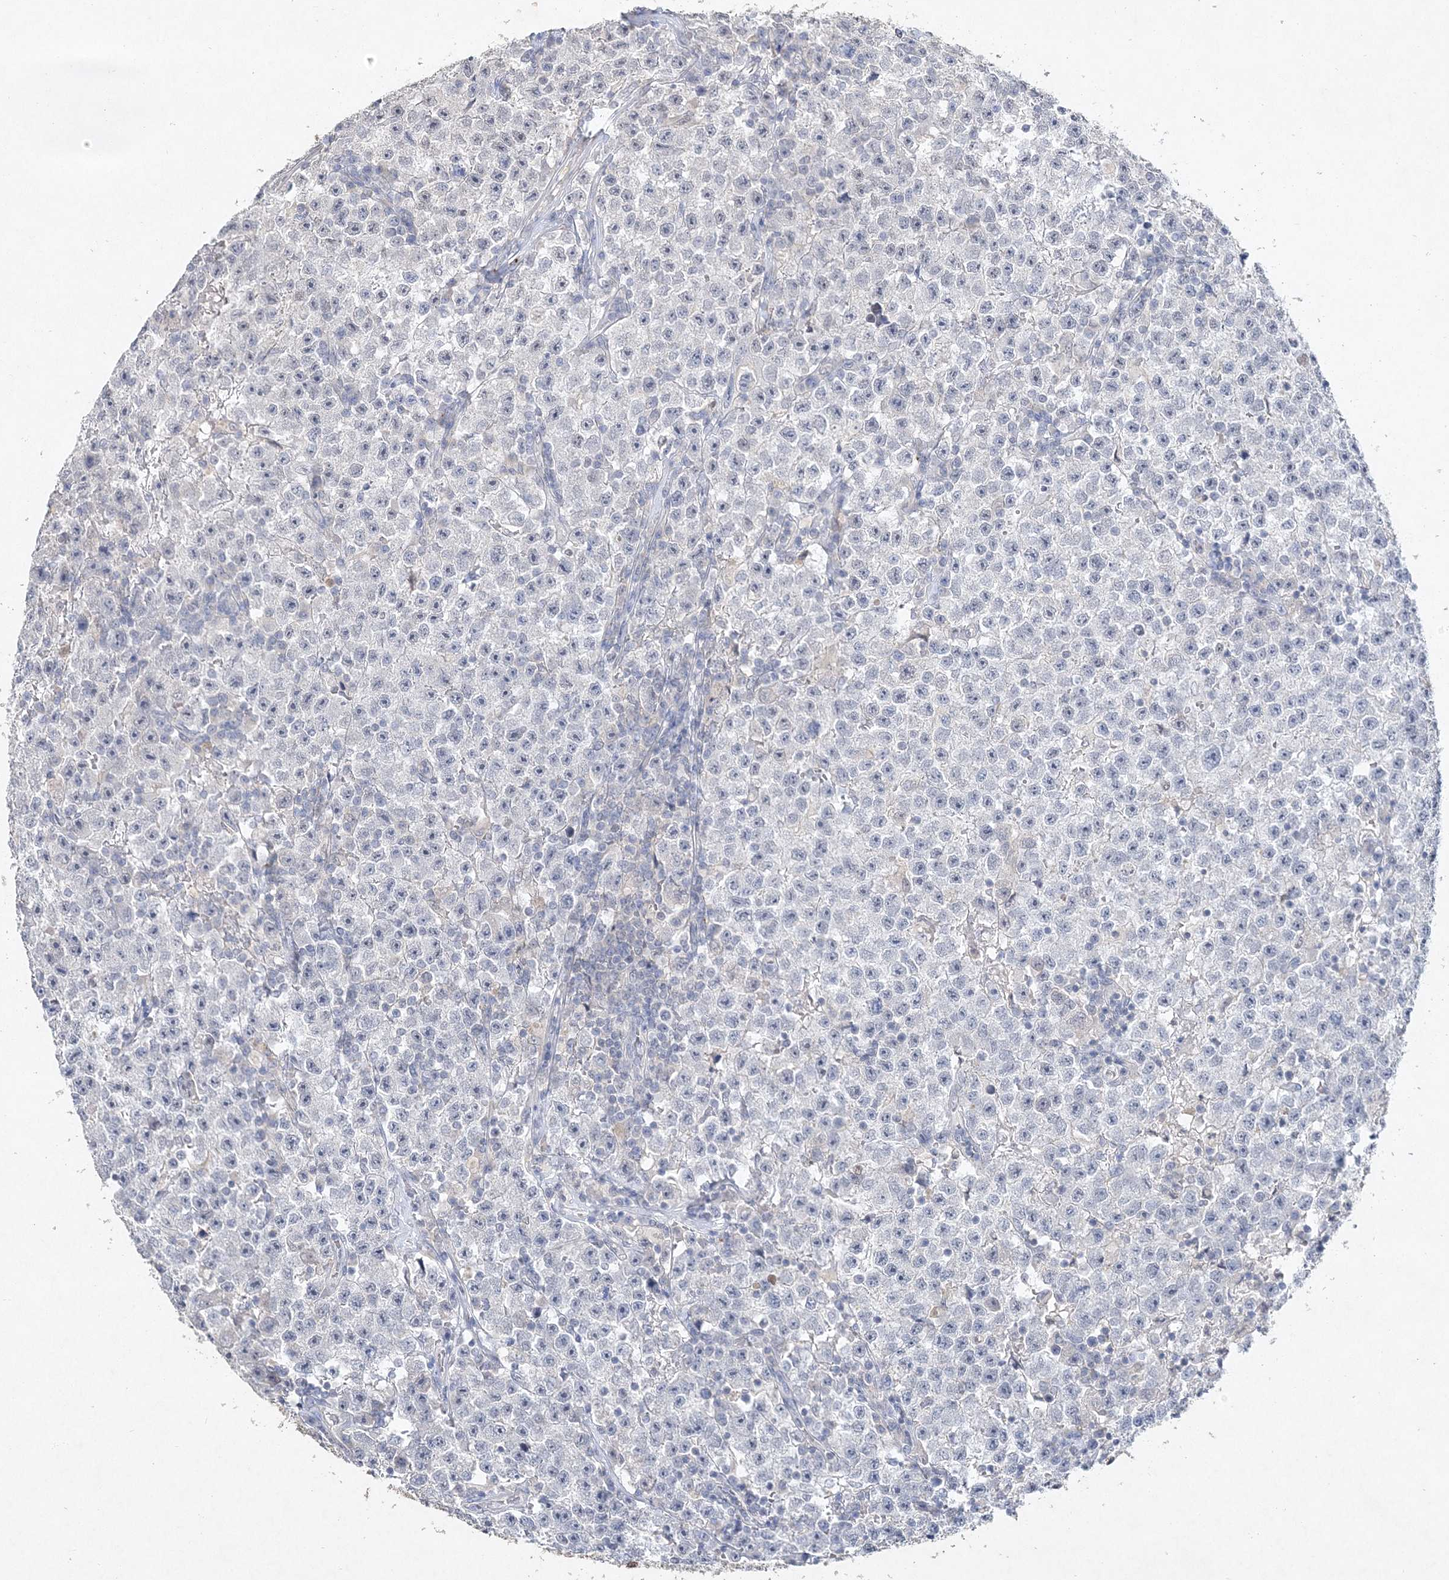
{"staining": {"intensity": "negative", "quantity": "none", "location": "none"}, "tissue": "testis cancer", "cell_type": "Tumor cells", "image_type": "cancer", "snomed": [{"axis": "morphology", "description": "Seminoma, NOS"}, {"axis": "topography", "description": "Testis"}], "caption": "This is an immunohistochemistry photomicrograph of testis cancer (seminoma). There is no expression in tumor cells.", "gene": "MAT2B", "patient": {"sex": "male", "age": 22}}